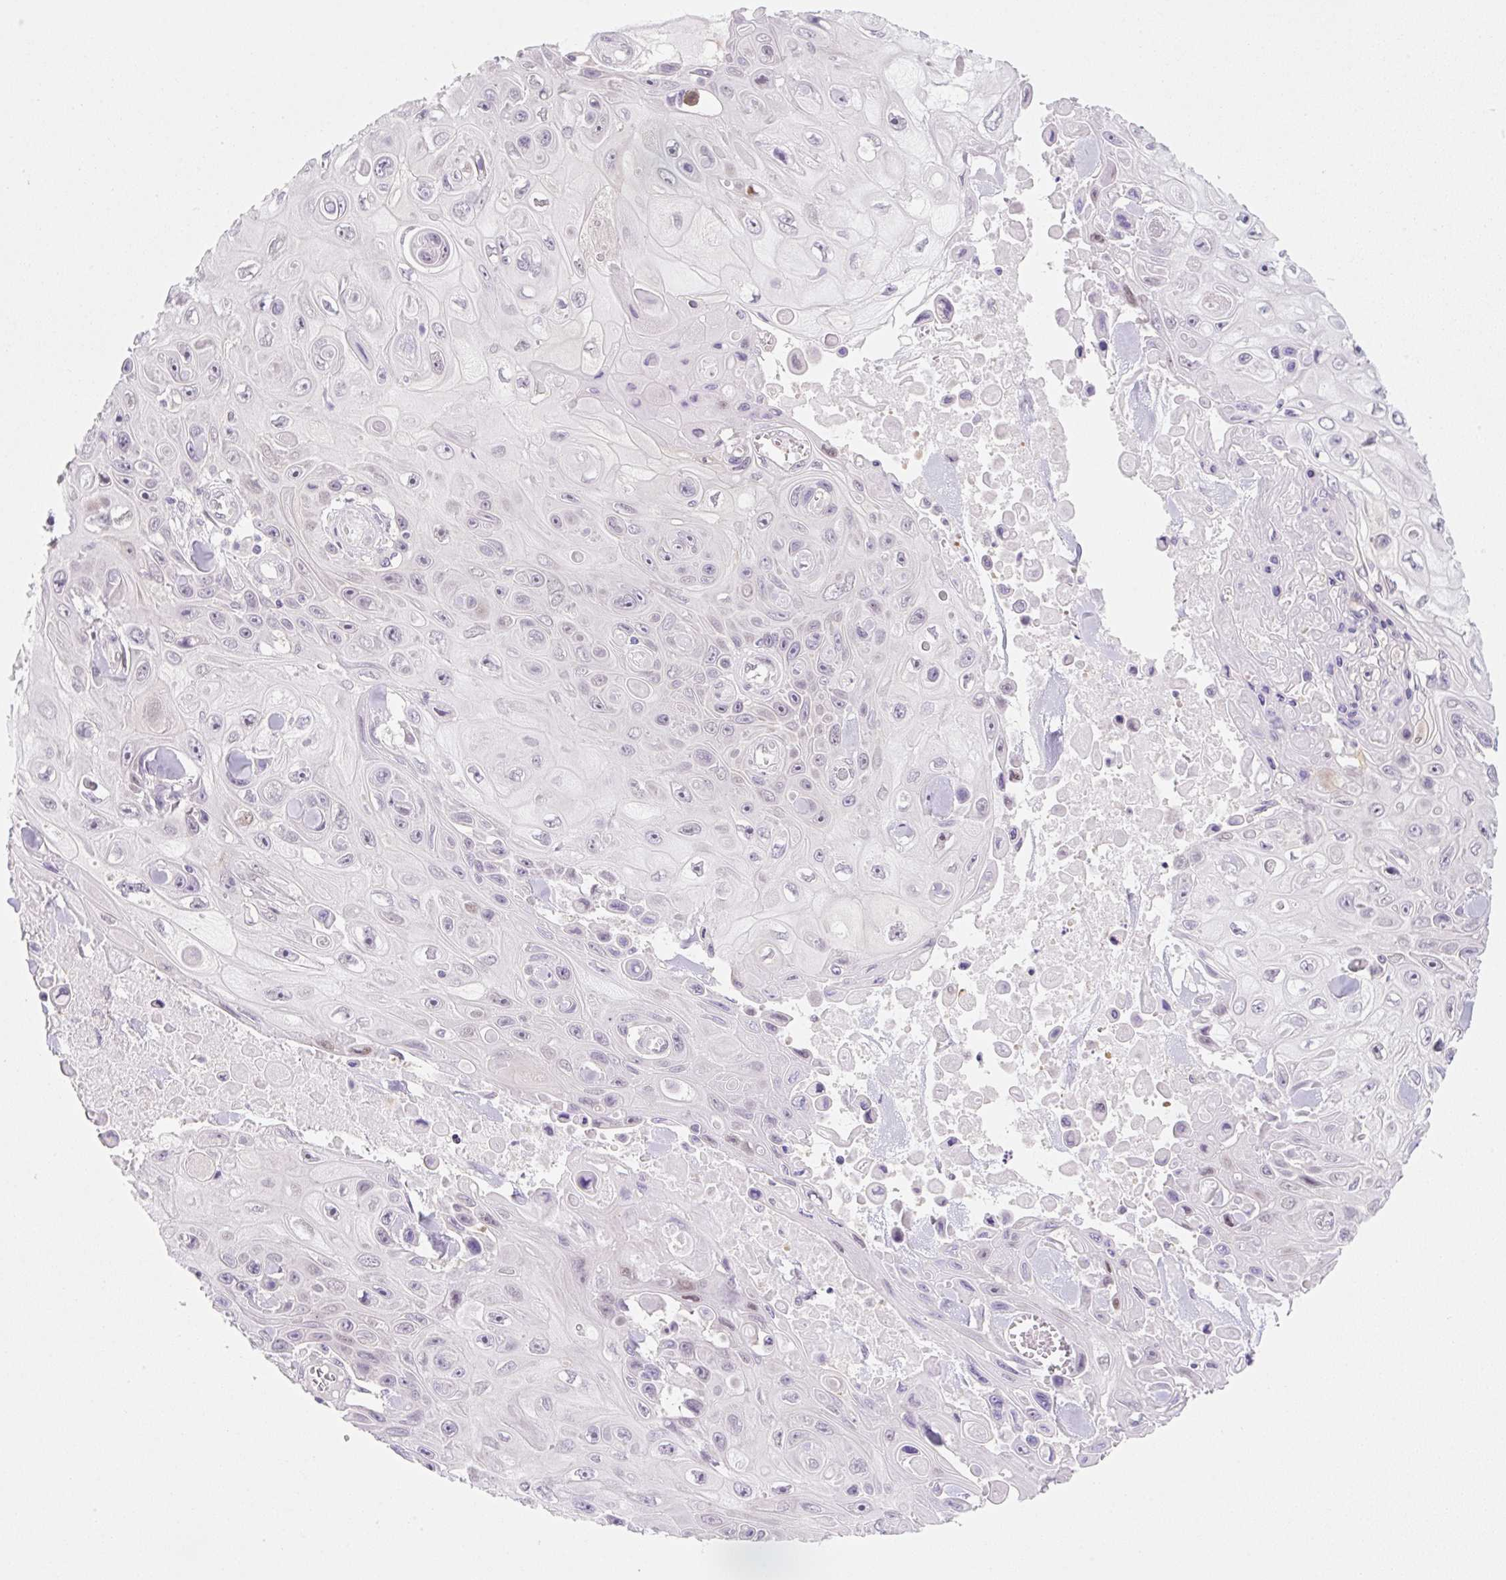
{"staining": {"intensity": "negative", "quantity": "none", "location": "none"}, "tissue": "skin cancer", "cell_type": "Tumor cells", "image_type": "cancer", "snomed": [{"axis": "morphology", "description": "Squamous cell carcinoma, NOS"}, {"axis": "topography", "description": "Skin"}], "caption": "Squamous cell carcinoma (skin) was stained to show a protein in brown. There is no significant staining in tumor cells. Nuclei are stained in blue.", "gene": "SYNE3", "patient": {"sex": "male", "age": 82}}